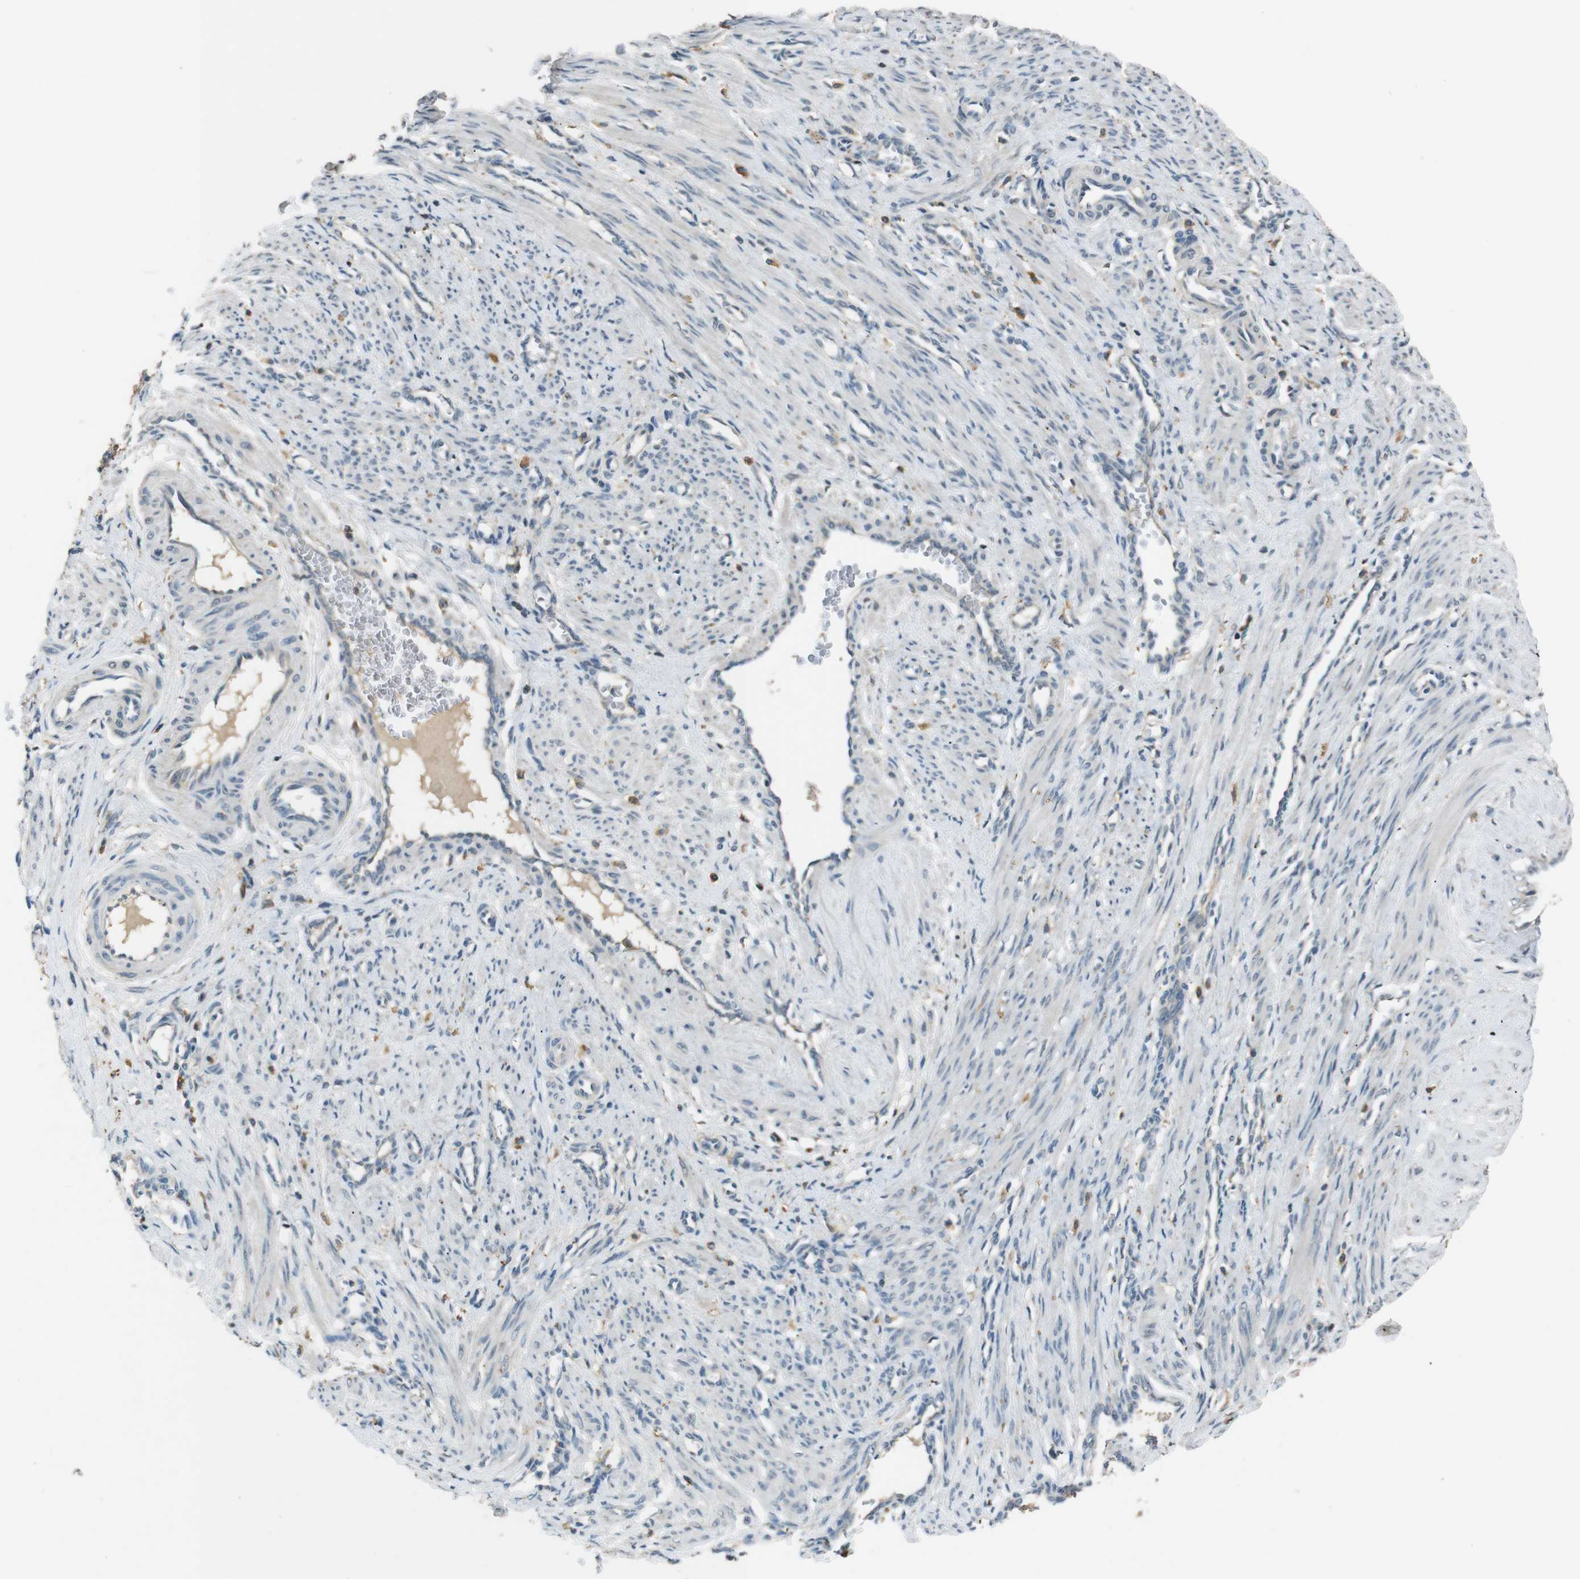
{"staining": {"intensity": "negative", "quantity": "none", "location": "none"}, "tissue": "smooth muscle", "cell_type": "Smooth muscle cells", "image_type": "normal", "snomed": [{"axis": "morphology", "description": "Normal tissue, NOS"}, {"axis": "topography", "description": "Endometrium"}], "caption": "The image displays no significant positivity in smooth muscle cells of smooth muscle.", "gene": "MAGI2", "patient": {"sex": "female", "age": 33}}